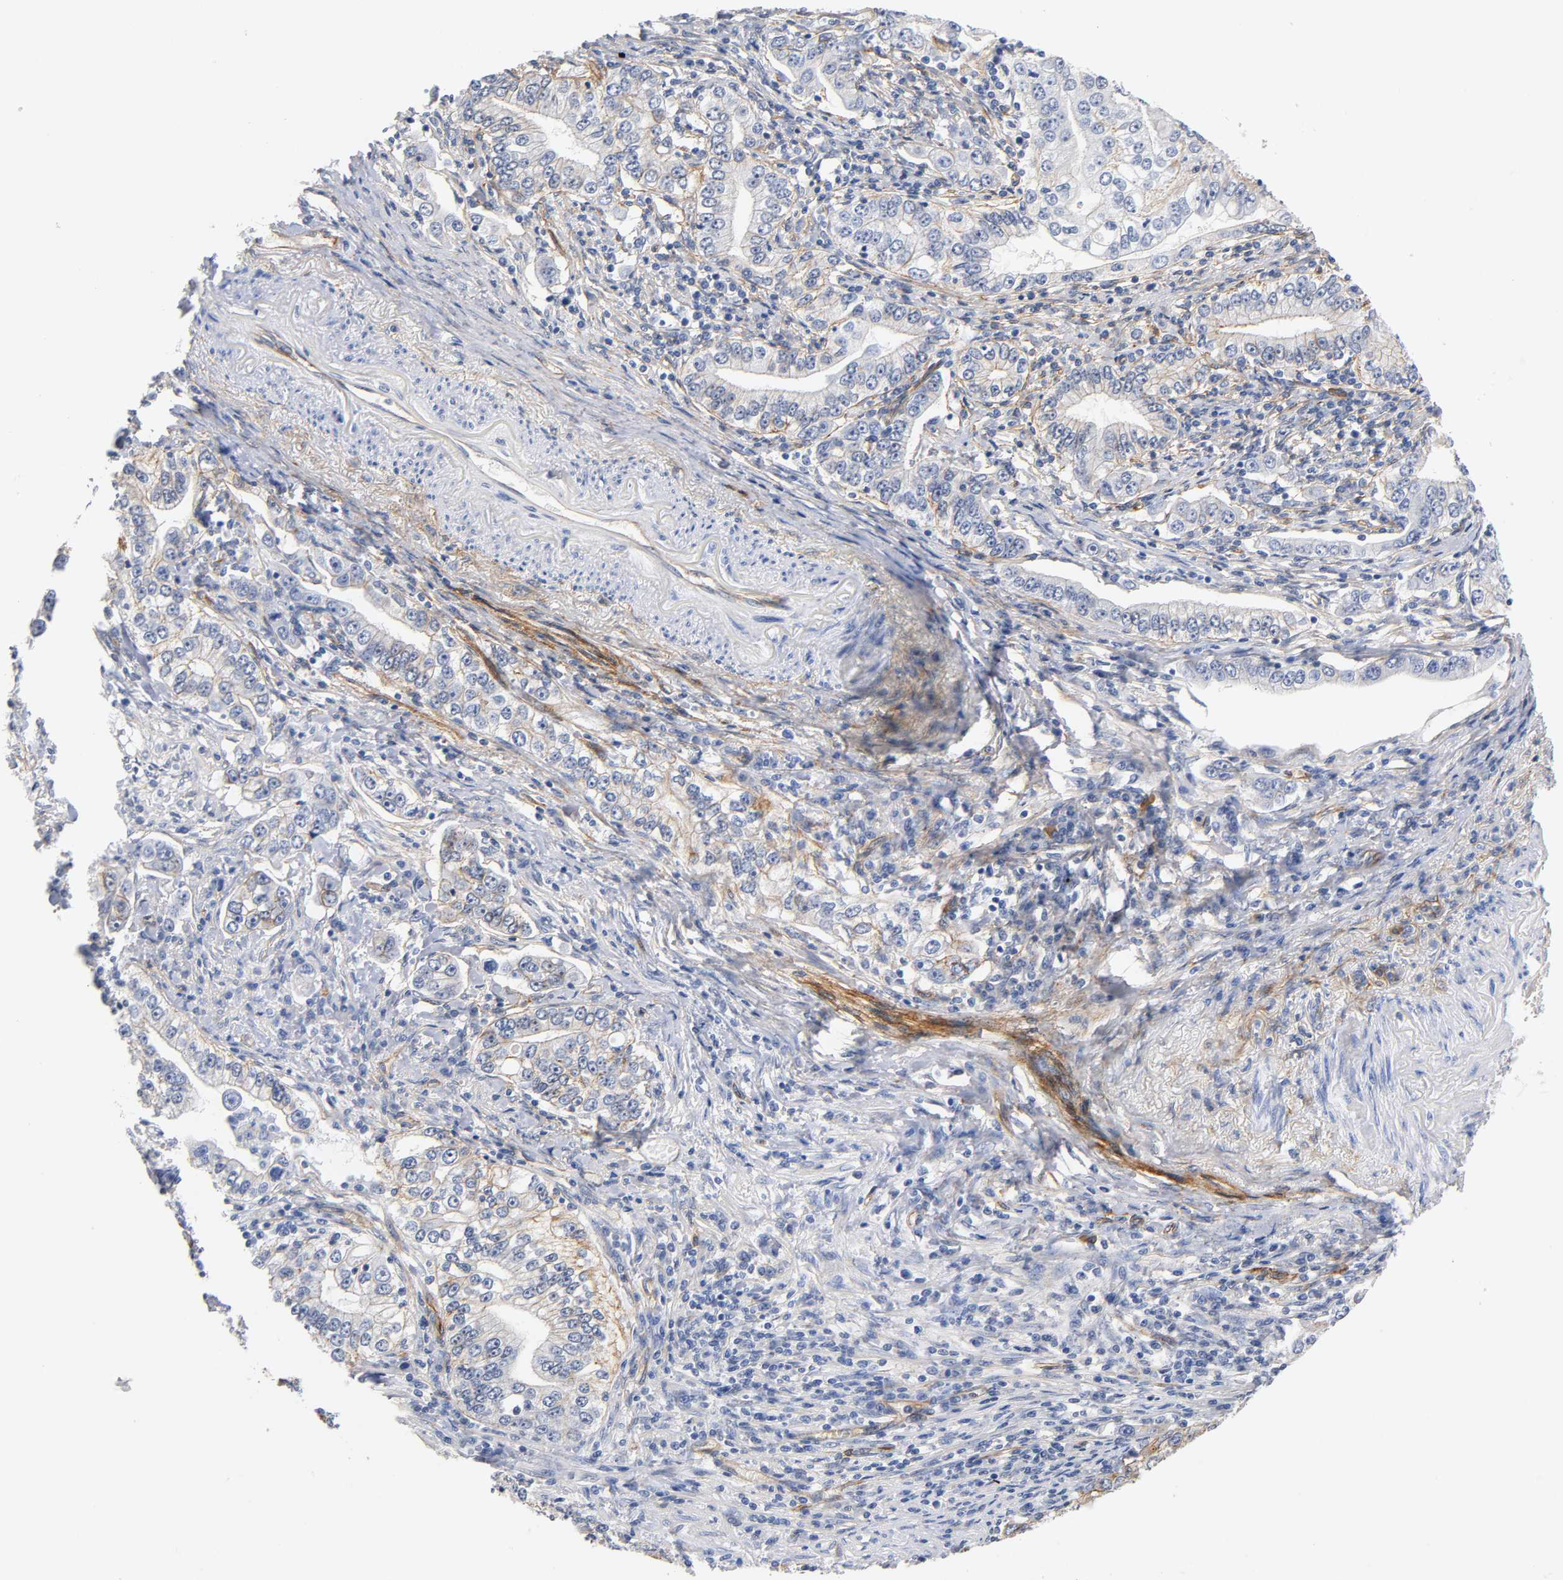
{"staining": {"intensity": "moderate", "quantity": "25%-75%", "location": "cytoplasmic/membranous"}, "tissue": "stomach cancer", "cell_type": "Tumor cells", "image_type": "cancer", "snomed": [{"axis": "morphology", "description": "Adenocarcinoma, NOS"}, {"axis": "topography", "description": "Stomach, lower"}], "caption": "Tumor cells show moderate cytoplasmic/membranous expression in about 25%-75% of cells in stomach cancer.", "gene": "SPTAN1", "patient": {"sex": "female", "age": 72}}